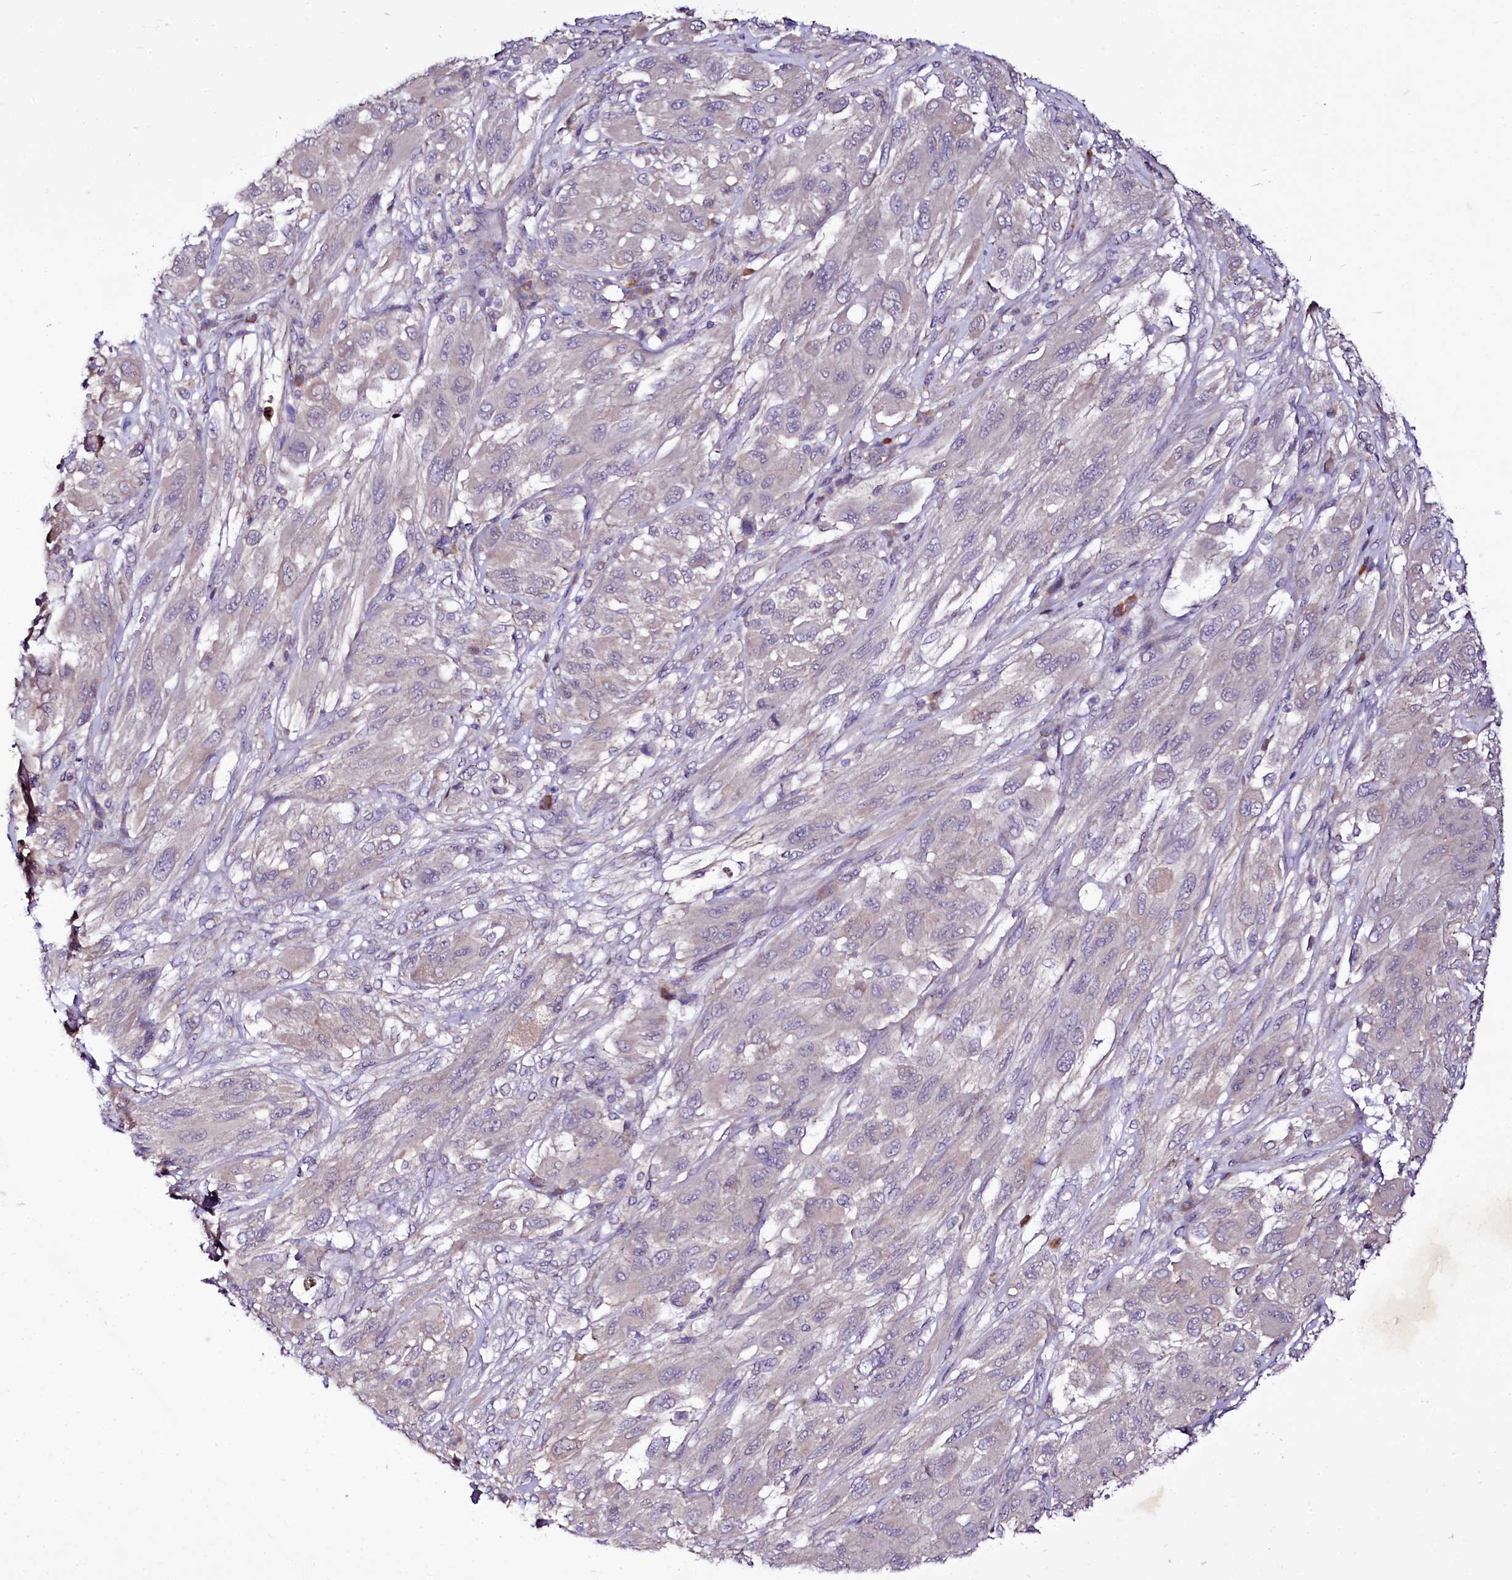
{"staining": {"intensity": "negative", "quantity": "none", "location": "none"}, "tissue": "melanoma", "cell_type": "Tumor cells", "image_type": "cancer", "snomed": [{"axis": "morphology", "description": "Malignant melanoma, NOS"}, {"axis": "topography", "description": "Skin"}], "caption": "Tumor cells show no significant protein positivity in melanoma.", "gene": "ZC3H12C", "patient": {"sex": "female", "age": 91}}